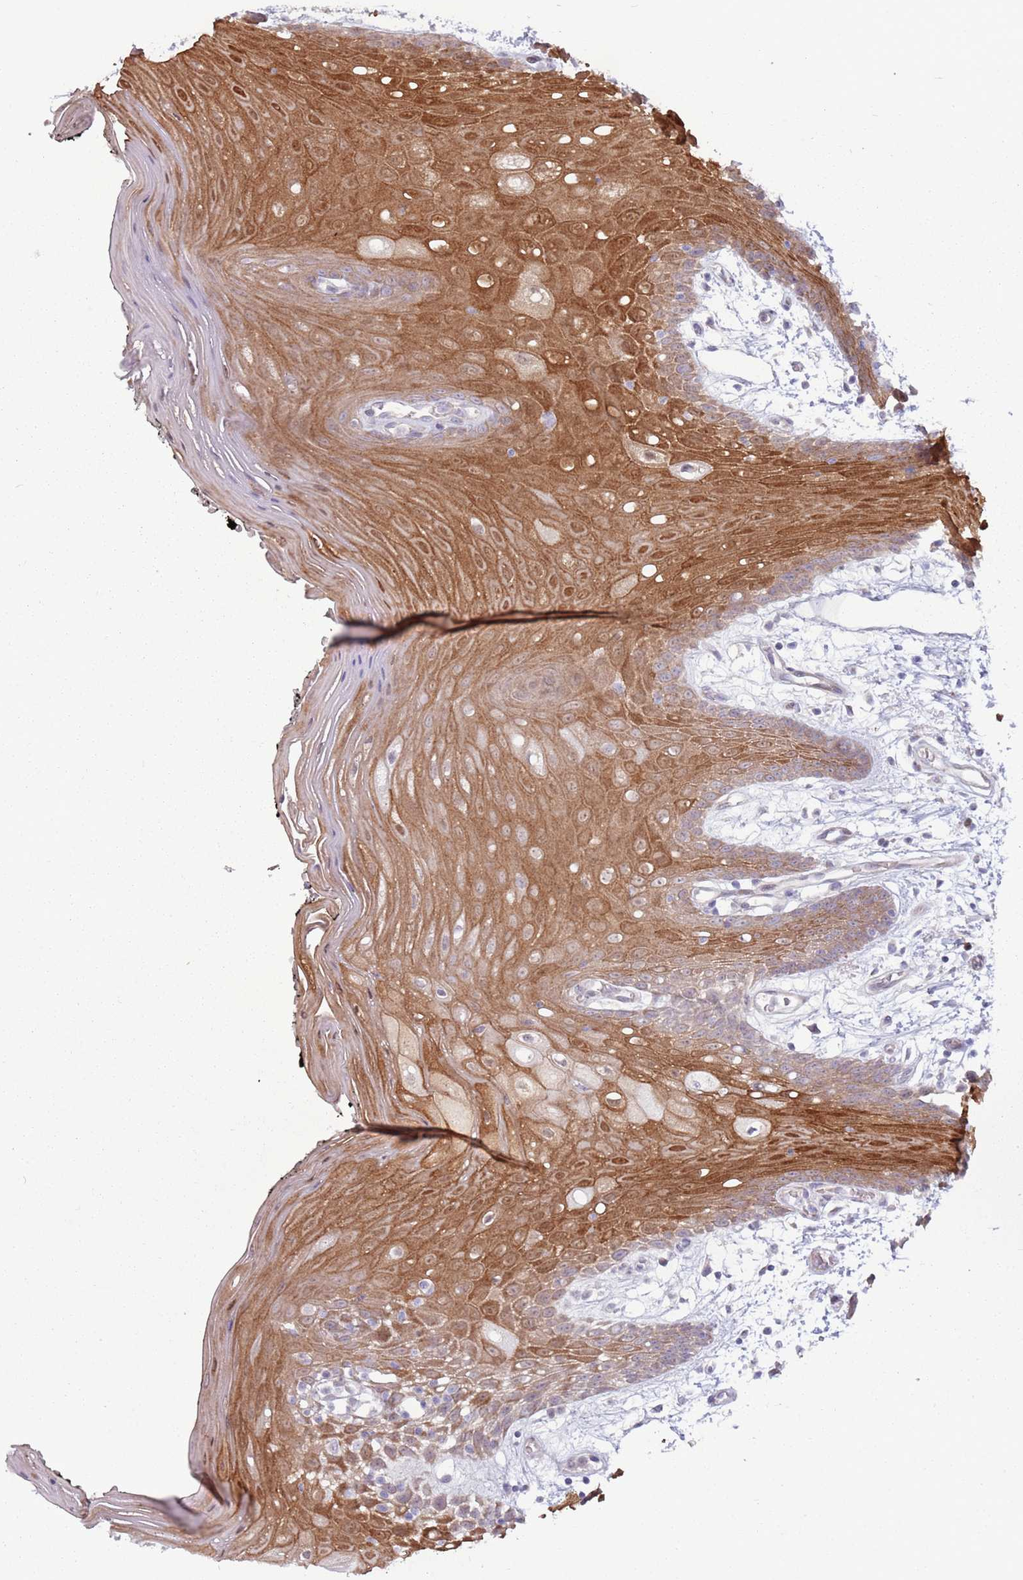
{"staining": {"intensity": "moderate", "quantity": ">75%", "location": "cytoplasmic/membranous,nuclear"}, "tissue": "oral mucosa", "cell_type": "Squamous epithelial cells", "image_type": "normal", "snomed": [{"axis": "morphology", "description": "Normal tissue, NOS"}, {"axis": "topography", "description": "Oral tissue"}, {"axis": "topography", "description": "Tounge, NOS"}], "caption": "Immunohistochemistry (DAB (3,3'-diaminobenzidine)) staining of unremarkable oral mucosa demonstrates moderate cytoplasmic/membranous,nuclear protein expression in about >75% of squamous epithelial cells. (DAB = brown stain, brightfield microscopy at high magnification).", "gene": "CCDC150", "patient": {"sex": "female", "age": 59}}